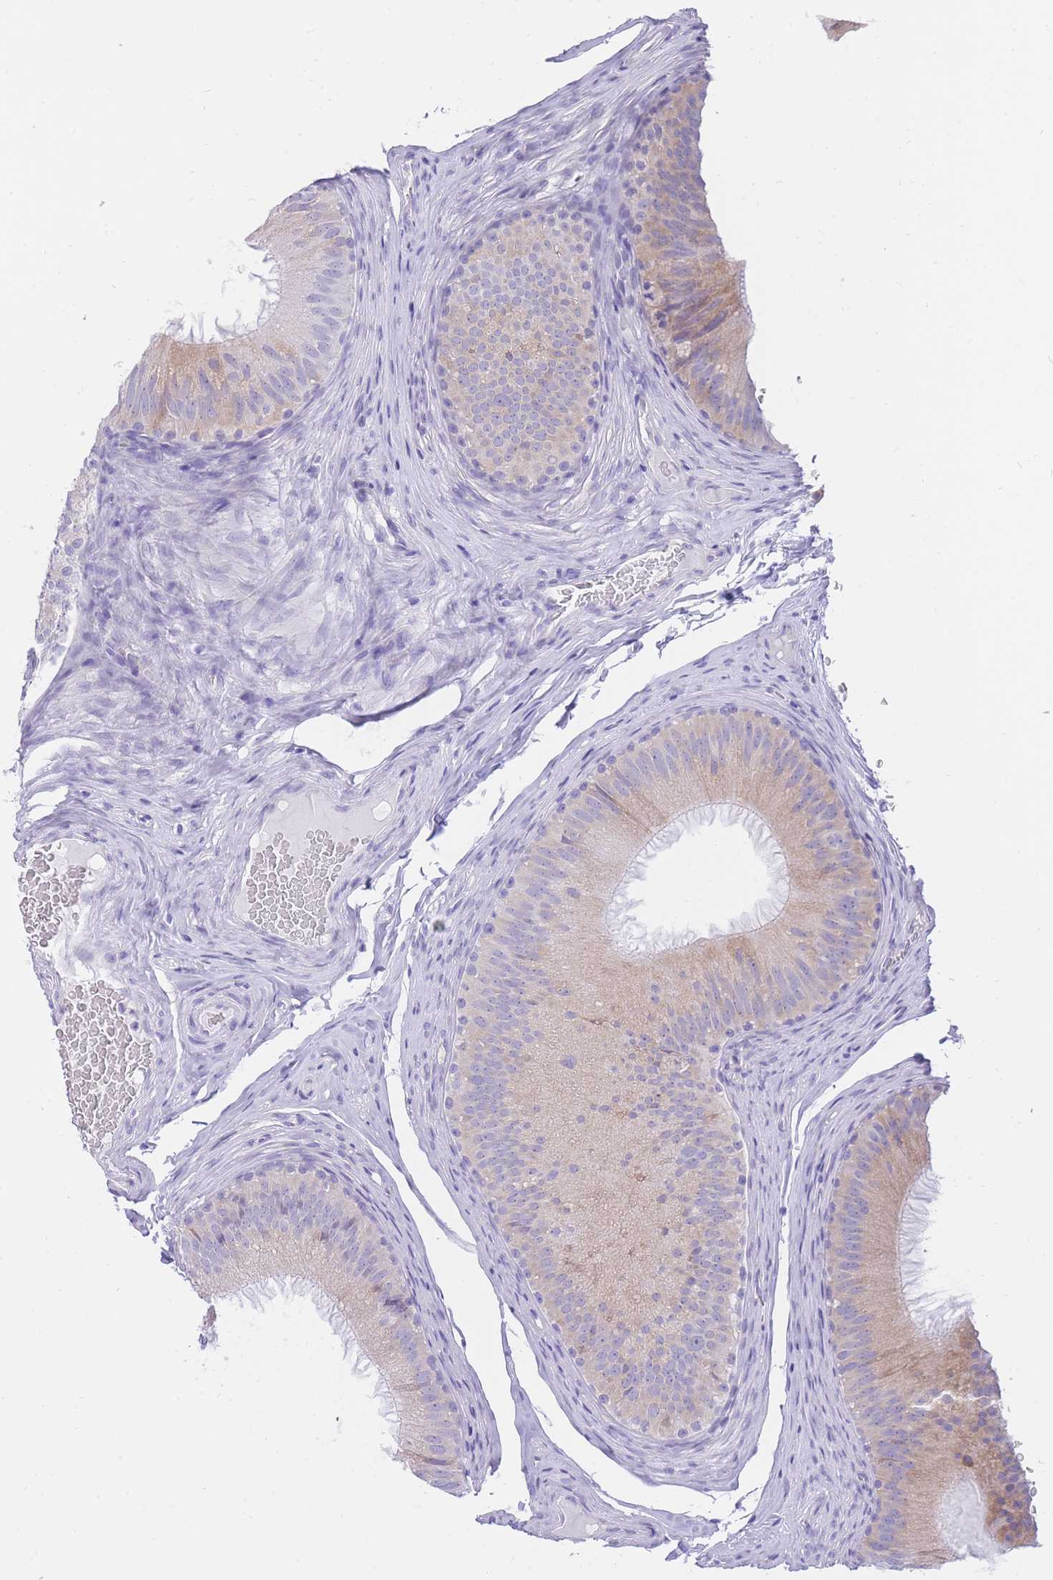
{"staining": {"intensity": "weak", "quantity": "25%-75%", "location": "cytoplasmic/membranous"}, "tissue": "epididymis", "cell_type": "Glandular cells", "image_type": "normal", "snomed": [{"axis": "morphology", "description": "Normal tissue, NOS"}, {"axis": "topography", "description": "Epididymis"}], "caption": "The histopathology image shows immunohistochemical staining of benign epididymis. There is weak cytoplasmic/membranous positivity is present in approximately 25%-75% of glandular cells. Immunohistochemistry stains the protein in brown and the nuclei are stained blue.", "gene": "SSUH2", "patient": {"sex": "male", "age": 34}}